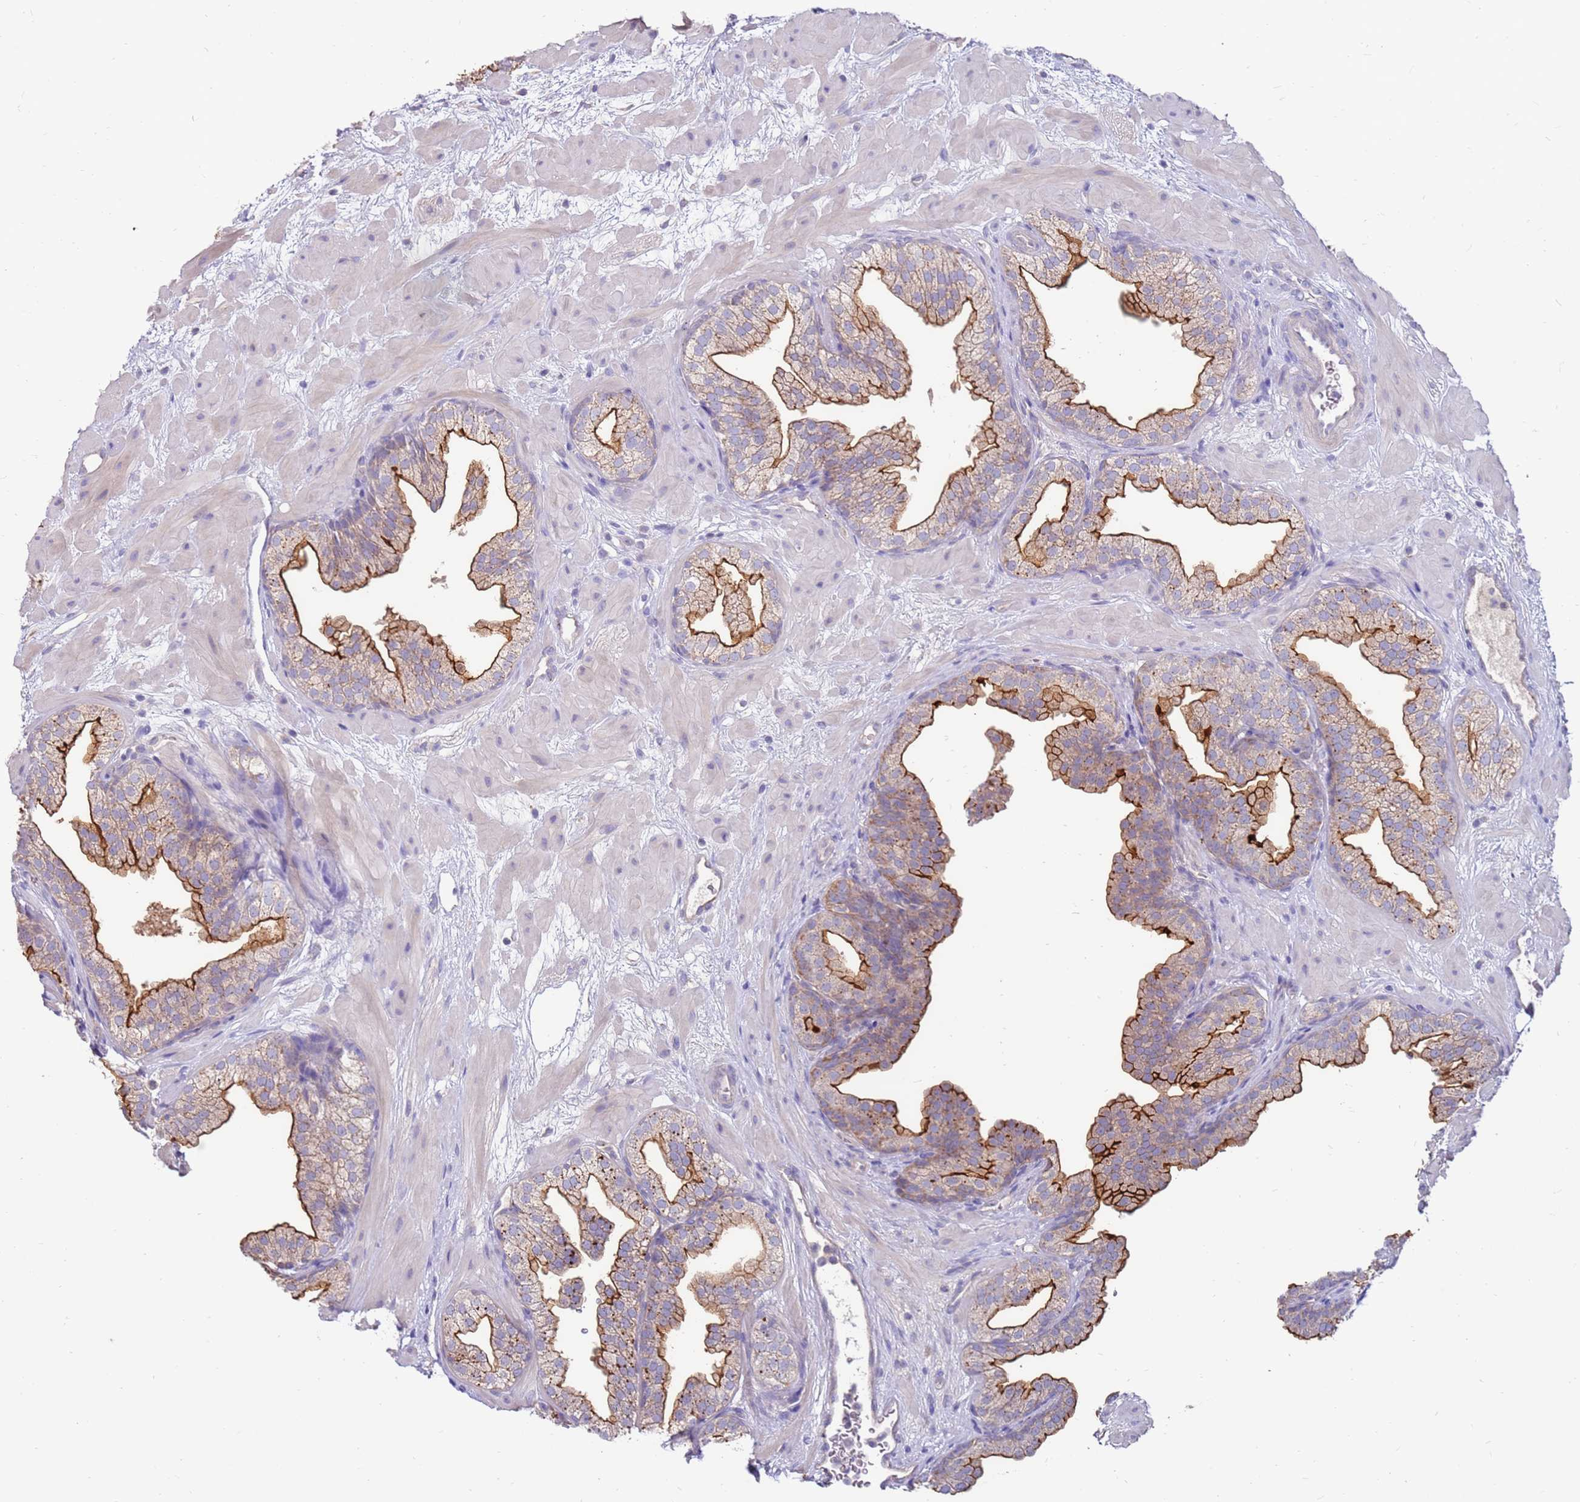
{"staining": {"intensity": "moderate", "quantity": "25%-75%", "location": "cytoplasmic/membranous"}, "tissue": "prostate", "cell_type": "Glandular cells", "image_type": "normal", "snomed": [{"axis": "morphology", "description": "Normal tissue, NOS"}, {"axis": "topography", "description": "Prostate"}], "caption": "Glandular cells exhibit moderate cytoplasmic/membranous expression in approximately 25%-75% of cells in unremarkable prostate. The protein is shown in brown color, while the nuclei are stained blue.", "gene": "SLC44A4", "patient": {"sex": "male", "age": 37}}